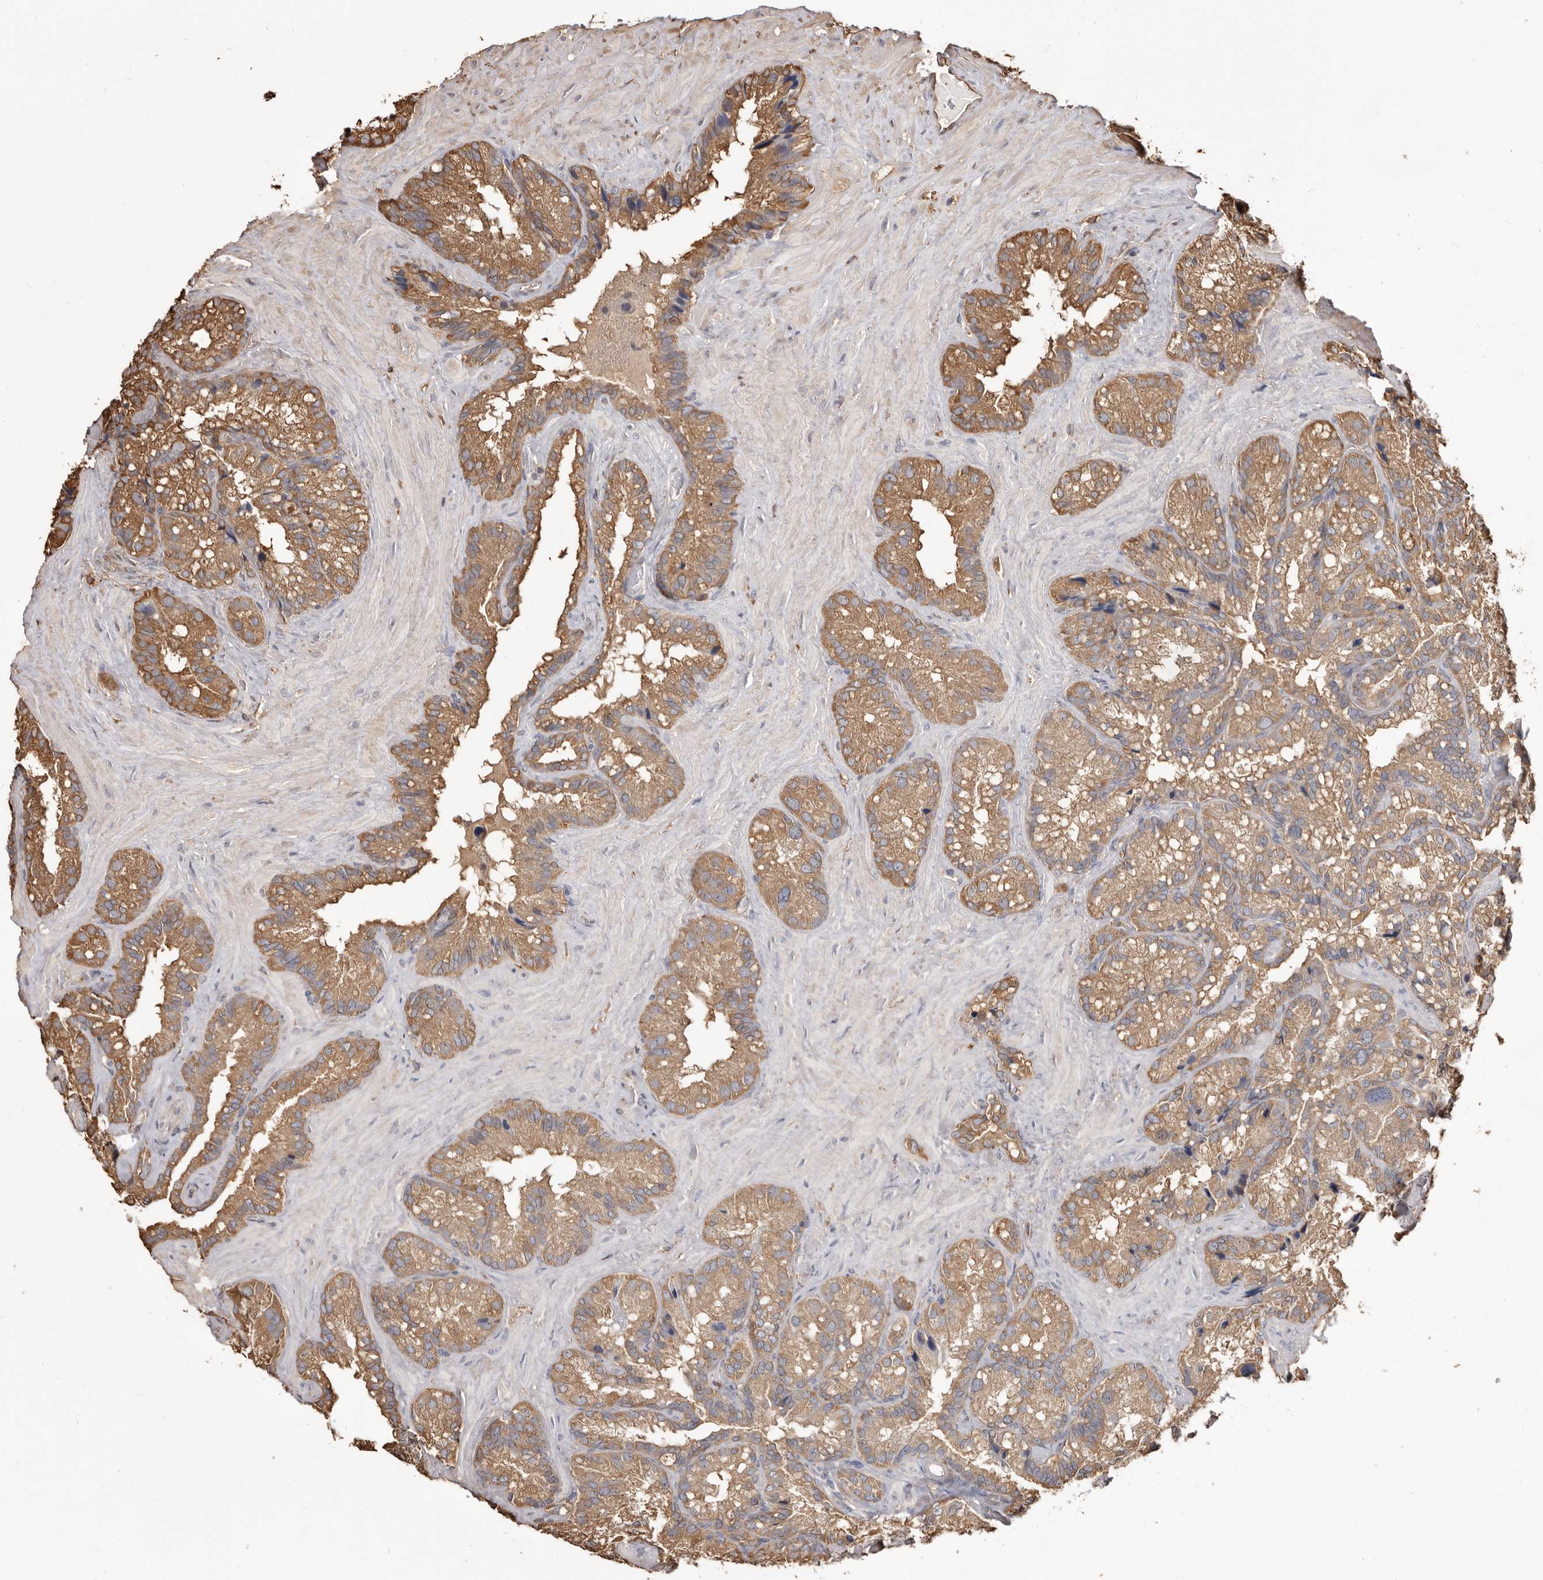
{"staining": {"intensity": "moderate", "quantity": ">75%", "location": "cytoplasmic/membranous"}, "tissue": "seminal vesicle", "cell_type": "Glandular cells", "image_type": "normal", "snomed": [{"axis": "morphology", "description": "Normal tissue, NOS"}, {"axis": "topography", "description": "Prostate"}, {"axis": "topography", "description": "Seminal veicle"}], "caption": "DAB (3,3'-diaminobenzidine) immunohistochemical staining of benign seminal vesicle exhibits moderate cytoplasmic/membranous protein expression in approximately >75% of glandular cells.", "gene": "PKM", "patient": {"sex": "male", "age": 68}}